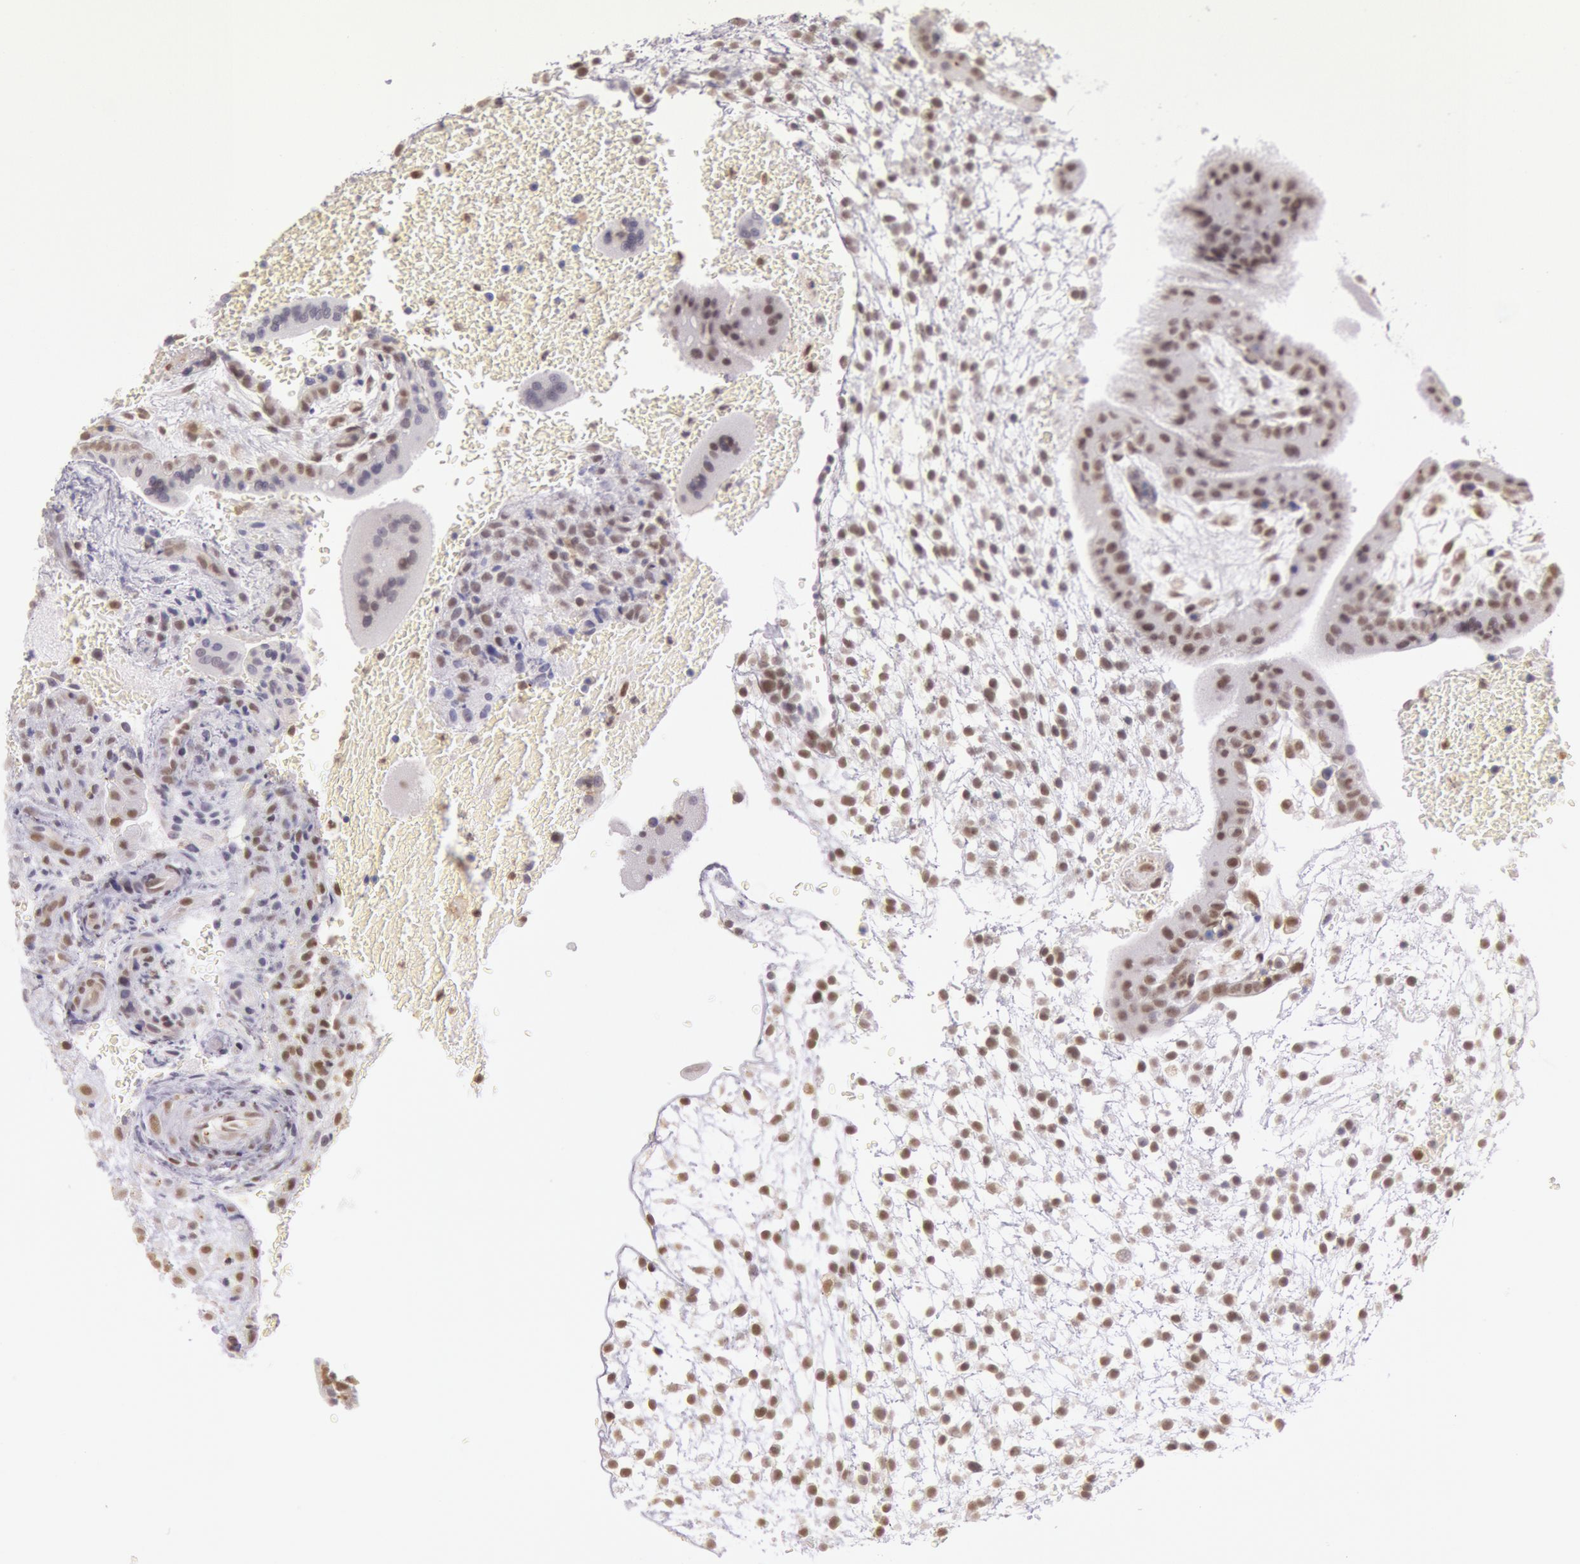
{"staining": {"intensity": "moderate", "quantity": ">75%", "location": "nuclear"}, "tissue": "placenta", "cell_type": "Decidual cells", "image_type": "normal", "snomed": [{"axis": "morphology", "description": "Normal tissue, NOS"}, {"axis": "topography", "description": "Placenta"}], "caption": "Moderate nuclear staining for a protein is appreciated in approximately >75% of decidual cells of benign placenta using immunohistochemistry.", "gene": "HIF1A", "patient": {"sex": "female", "age": 35}}